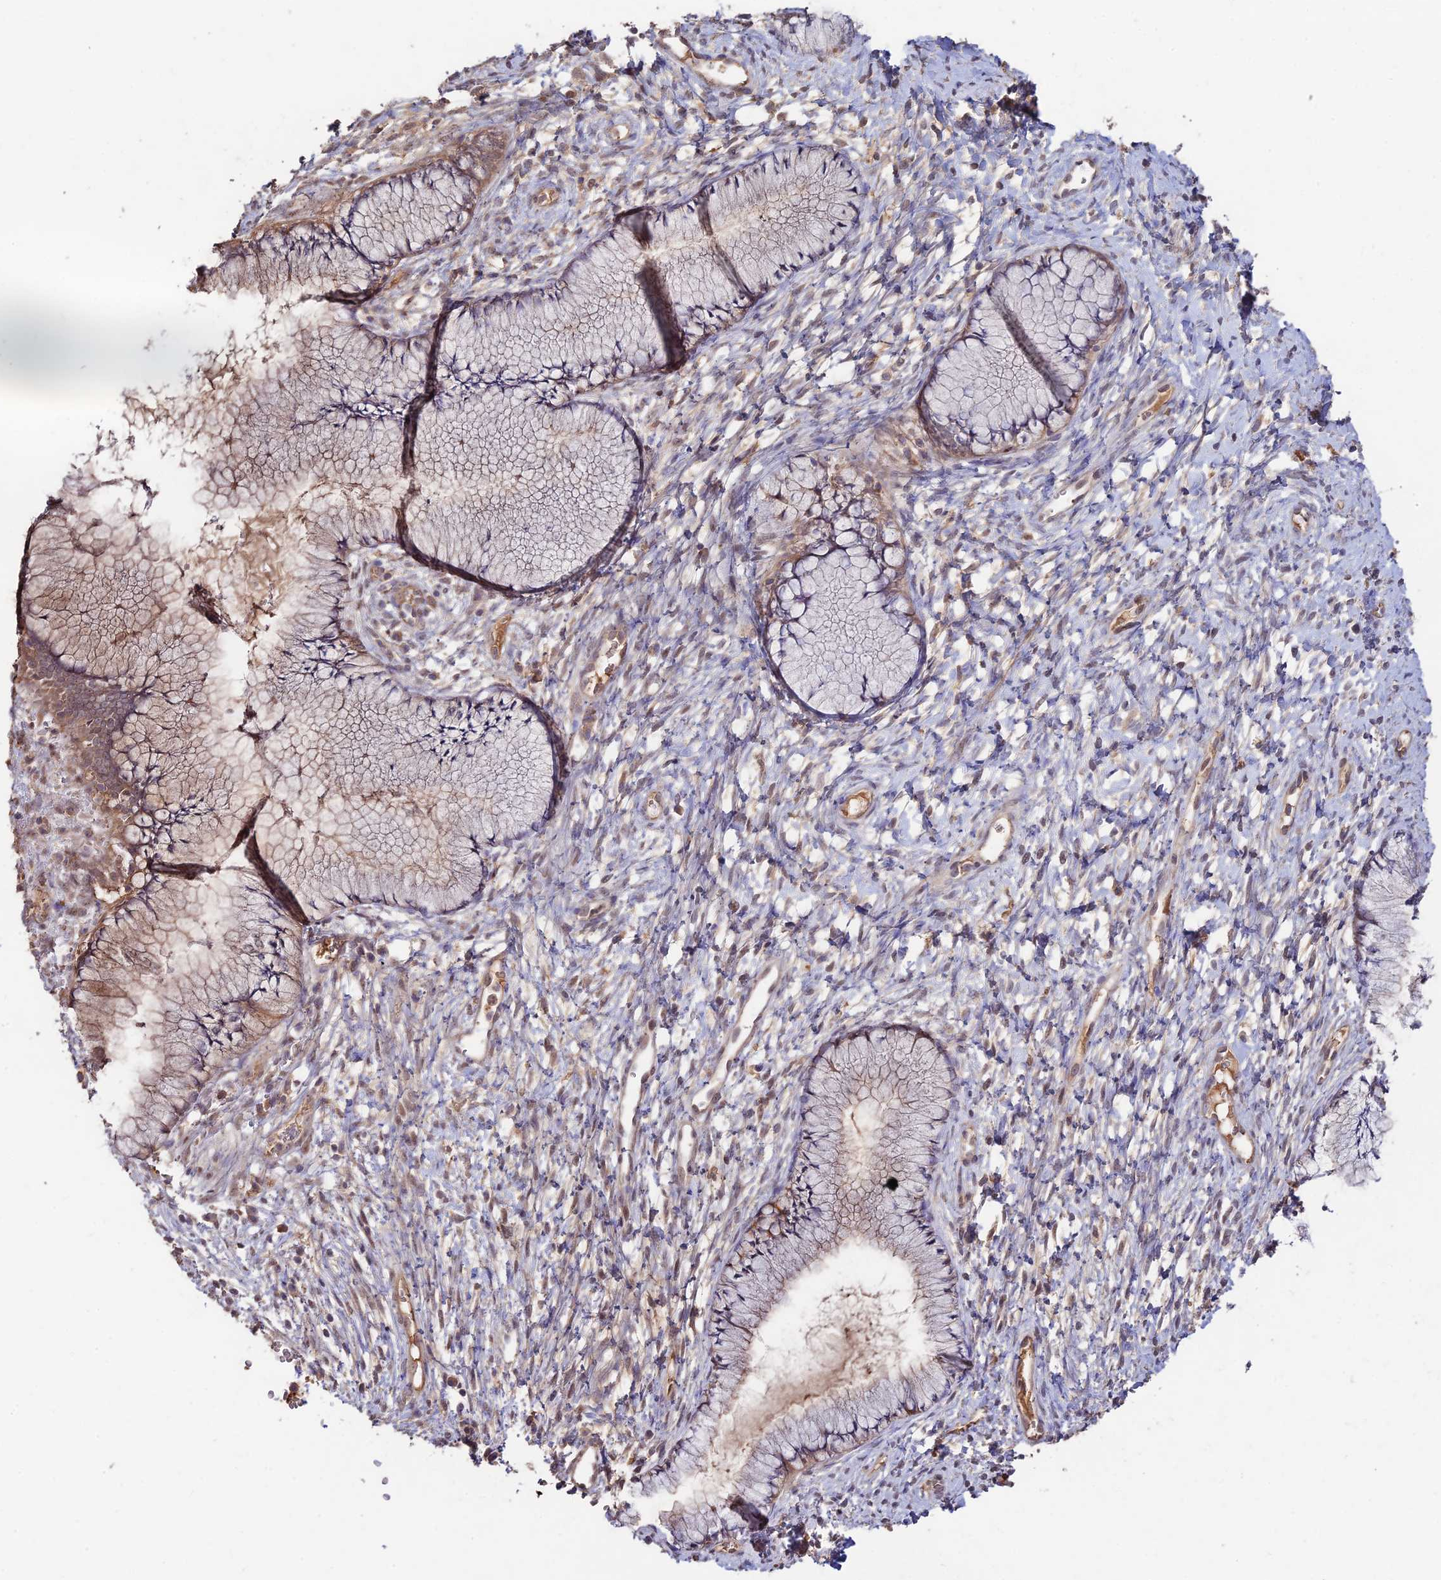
{"staining": {"intensity": "weak", "quantity": "25%-75%", "location": "cytoplasmic/membranous"}, "tissue": "cervix", "cell_type": "Glandular cells", "image_type": "normal", "snomed": [{"axis": "morphology", "description": "Normal tissue, NOS"}, {"axis": "topography", "description": "Cervix"}], "caption": "DAB (3,3'-diaminobenzidine) immunohistochemical staining of unremarkable cervix shows weak cytoplasmic/membranous protein positivity in about 25%-75% of glandular cells. (DAB IHC with brightfield microscopy, high magnification).", "gene": "CLCF1", "patient": {"sex": "female", "age": 42}}